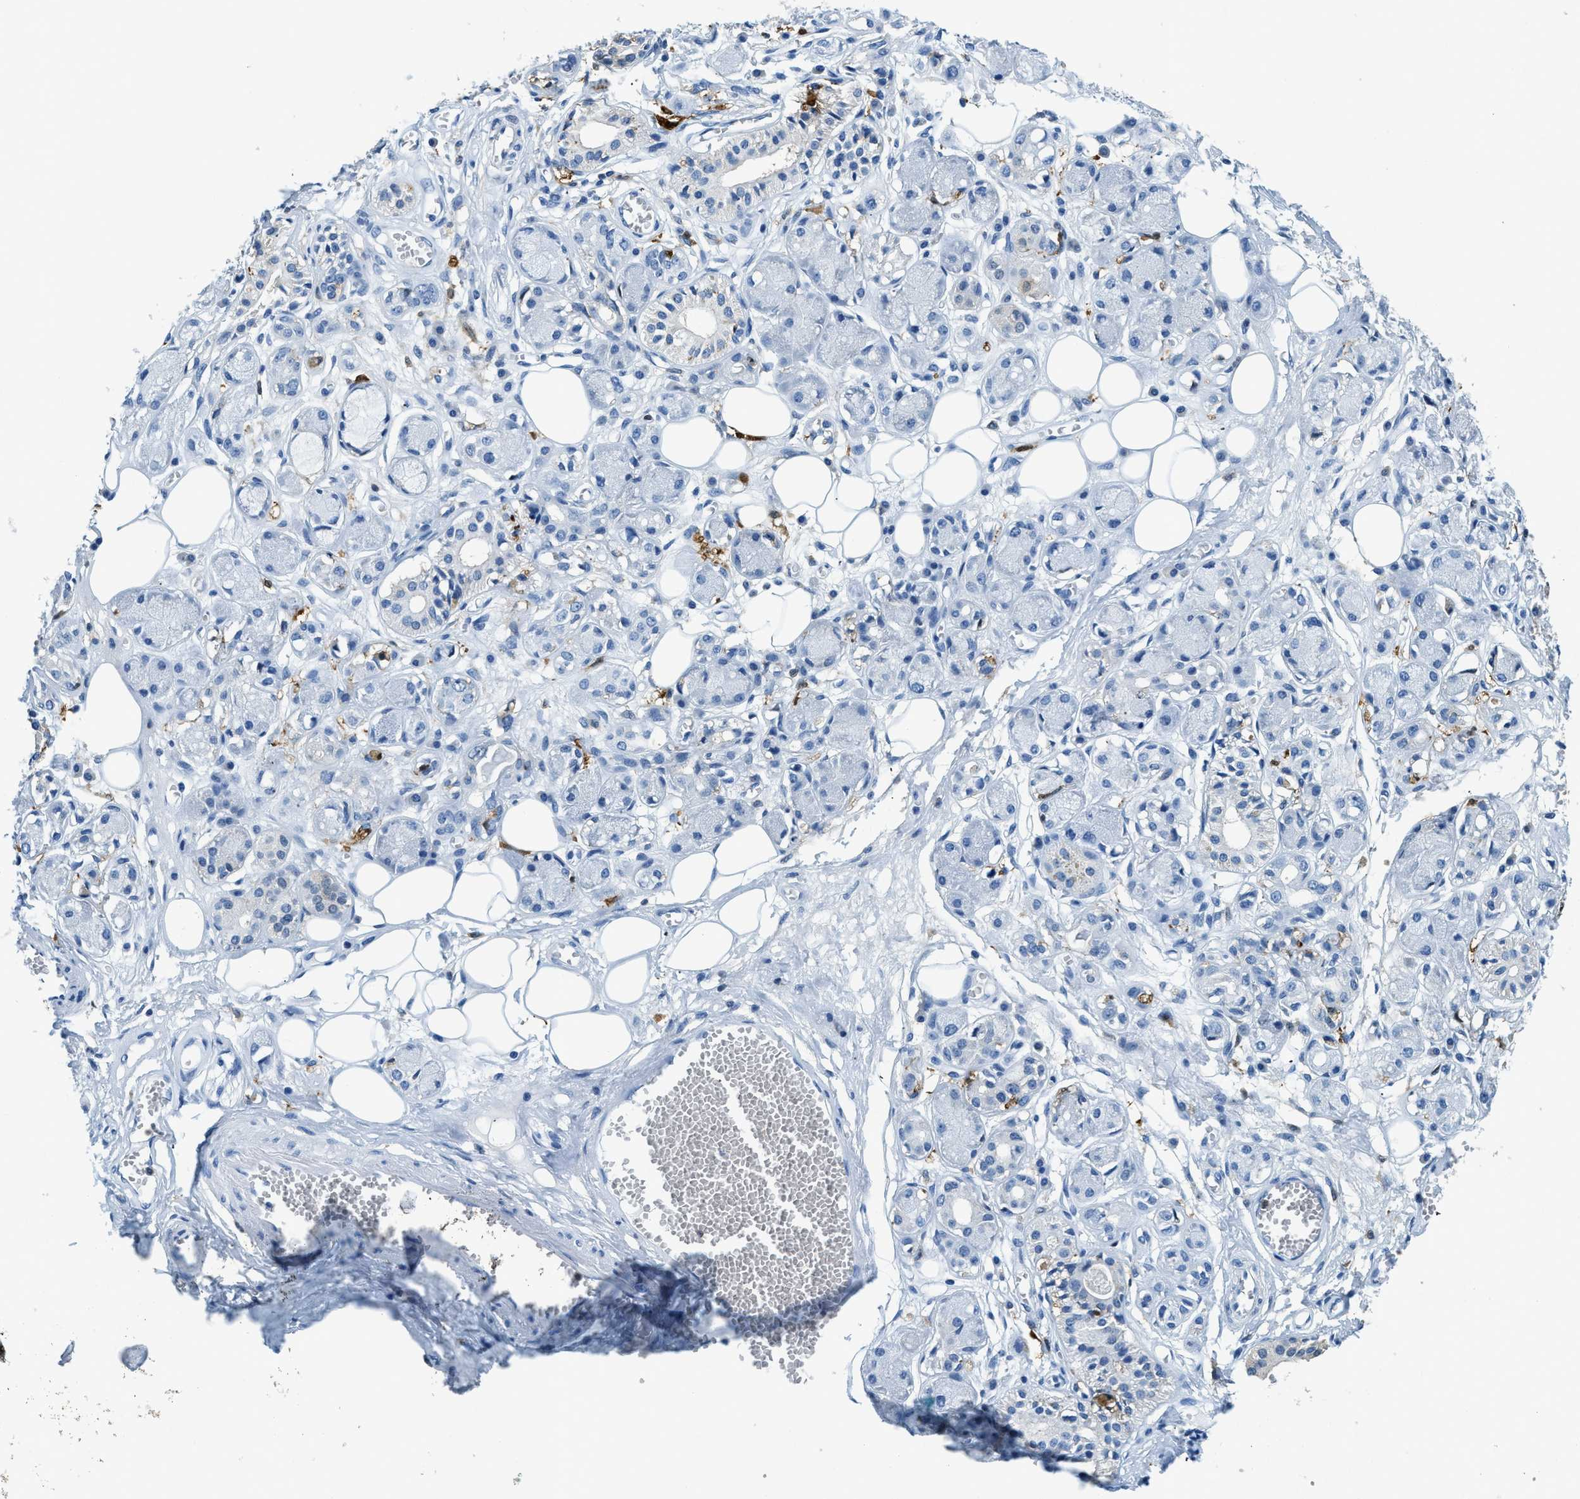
{"staining": {"intensity": "negative", "quantity": "none", "location": "none"}, "tissue": "adipose tissue", "cell_type": "Adipocytes", "image_type": "normal", "snomed": [{"axis": "morphology", "description": "Normal tissue, NOS"}, {"axis": "morphology", "description": "Inflammation, NOS"}, {"axis": "topography", "description": "Salivary gland"}, {"axis": "topography", "description": "Peripheral nerve tissue"}], "caption": "This is an IHC micrograph of unremarkable human adipose tissue. There is no staining in adipocytes.", "gene": "CAPG", "patient": {"sex": "female", "age": 75}}